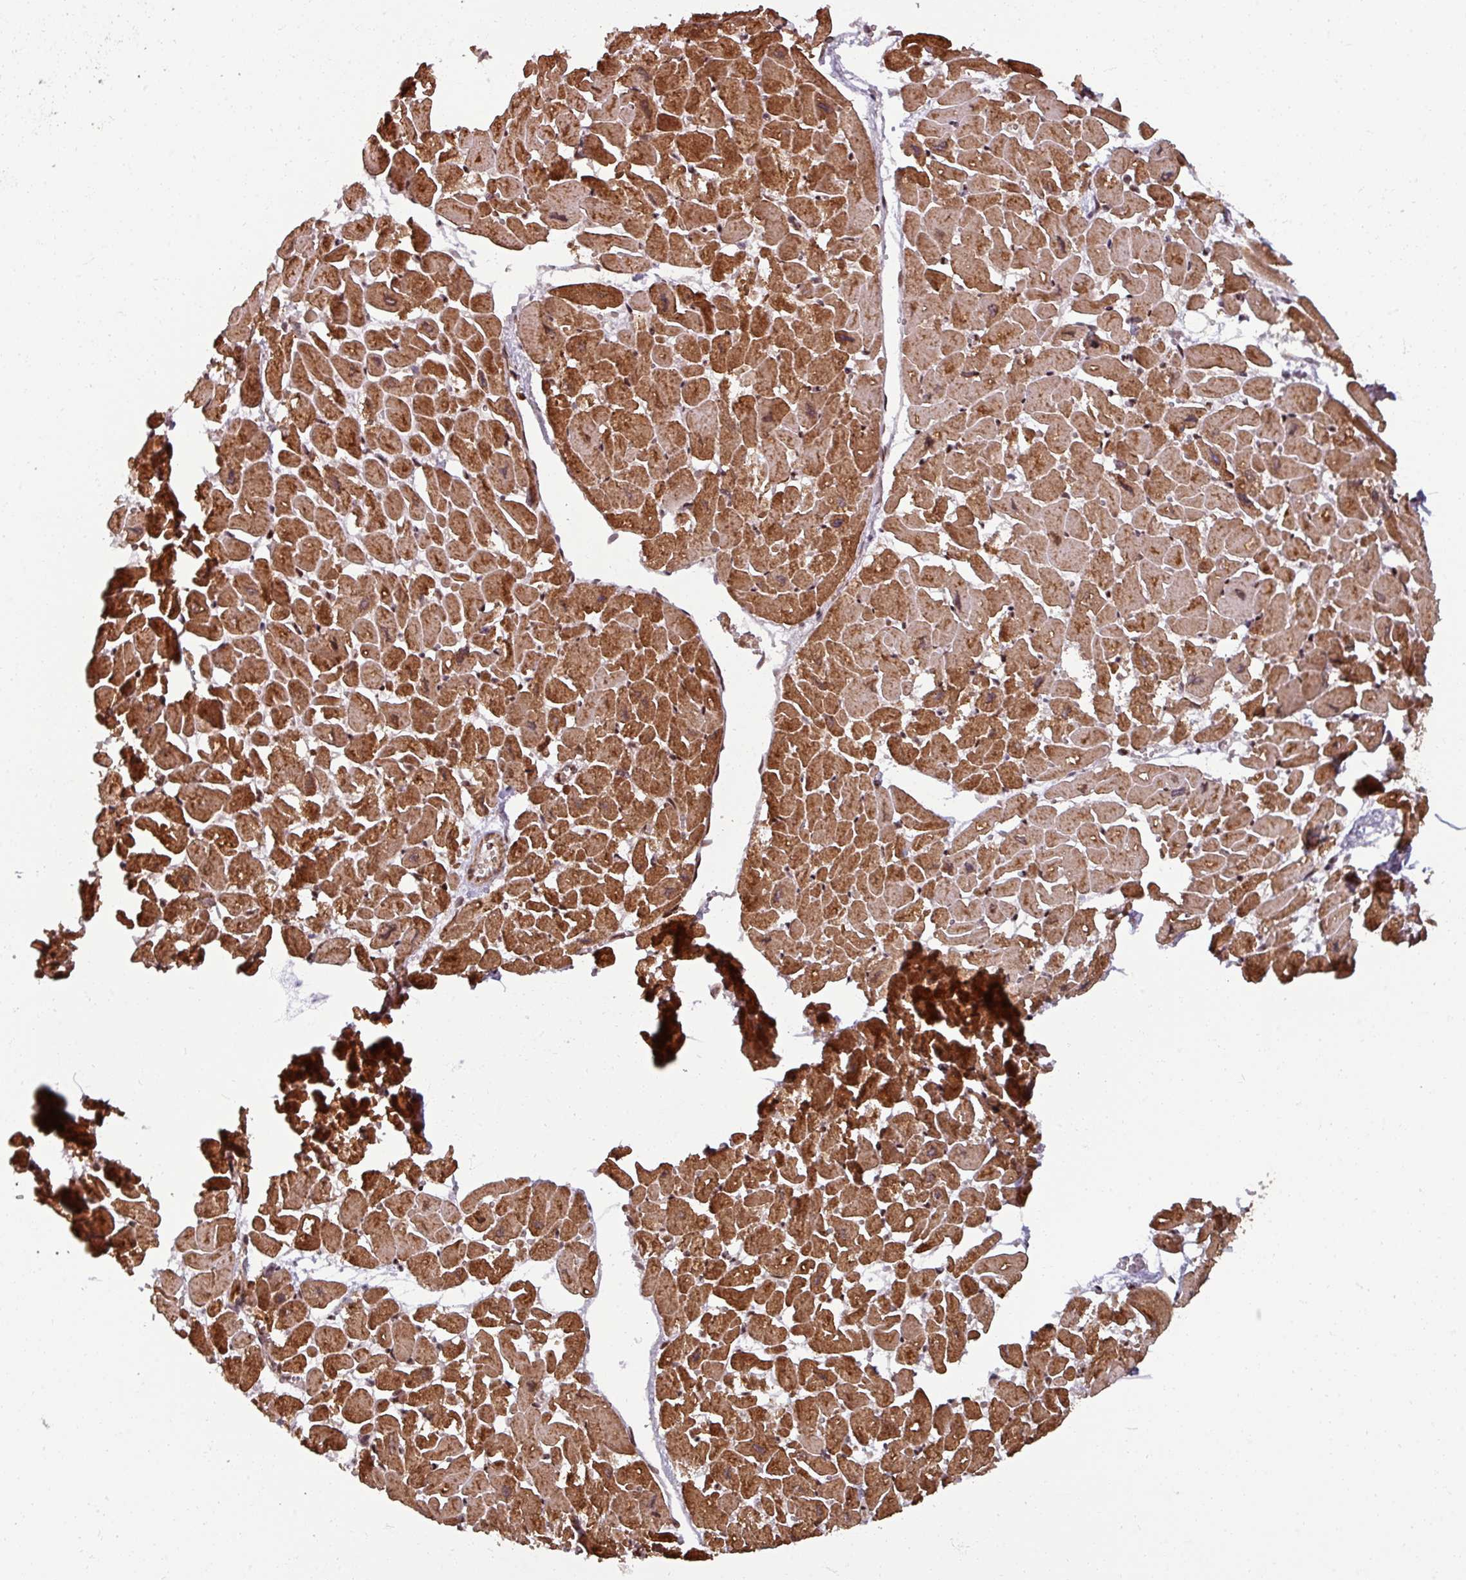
{"staining": {"intensity": "strong", "quantity": ">75%", "location": "cytoplasmic/membranous,nuclear"}, "tissue": "heart muscle", "cell_type": "Cardiomyocytes", "image_type": "normal", "snomed": [{"axis": "morphology", "description": "Normal tissue, NOS"}, {"axis": "topography", "description": "Heart"}], "caption": "Heart muscle stained with a brown dye demonstrates strong cytoplasmic/membranous,nuclear positive staining in approximately >75% of cardiomyocytes.", "gene": "SWI5", "patient": {"sex": "male", "age": 54}}